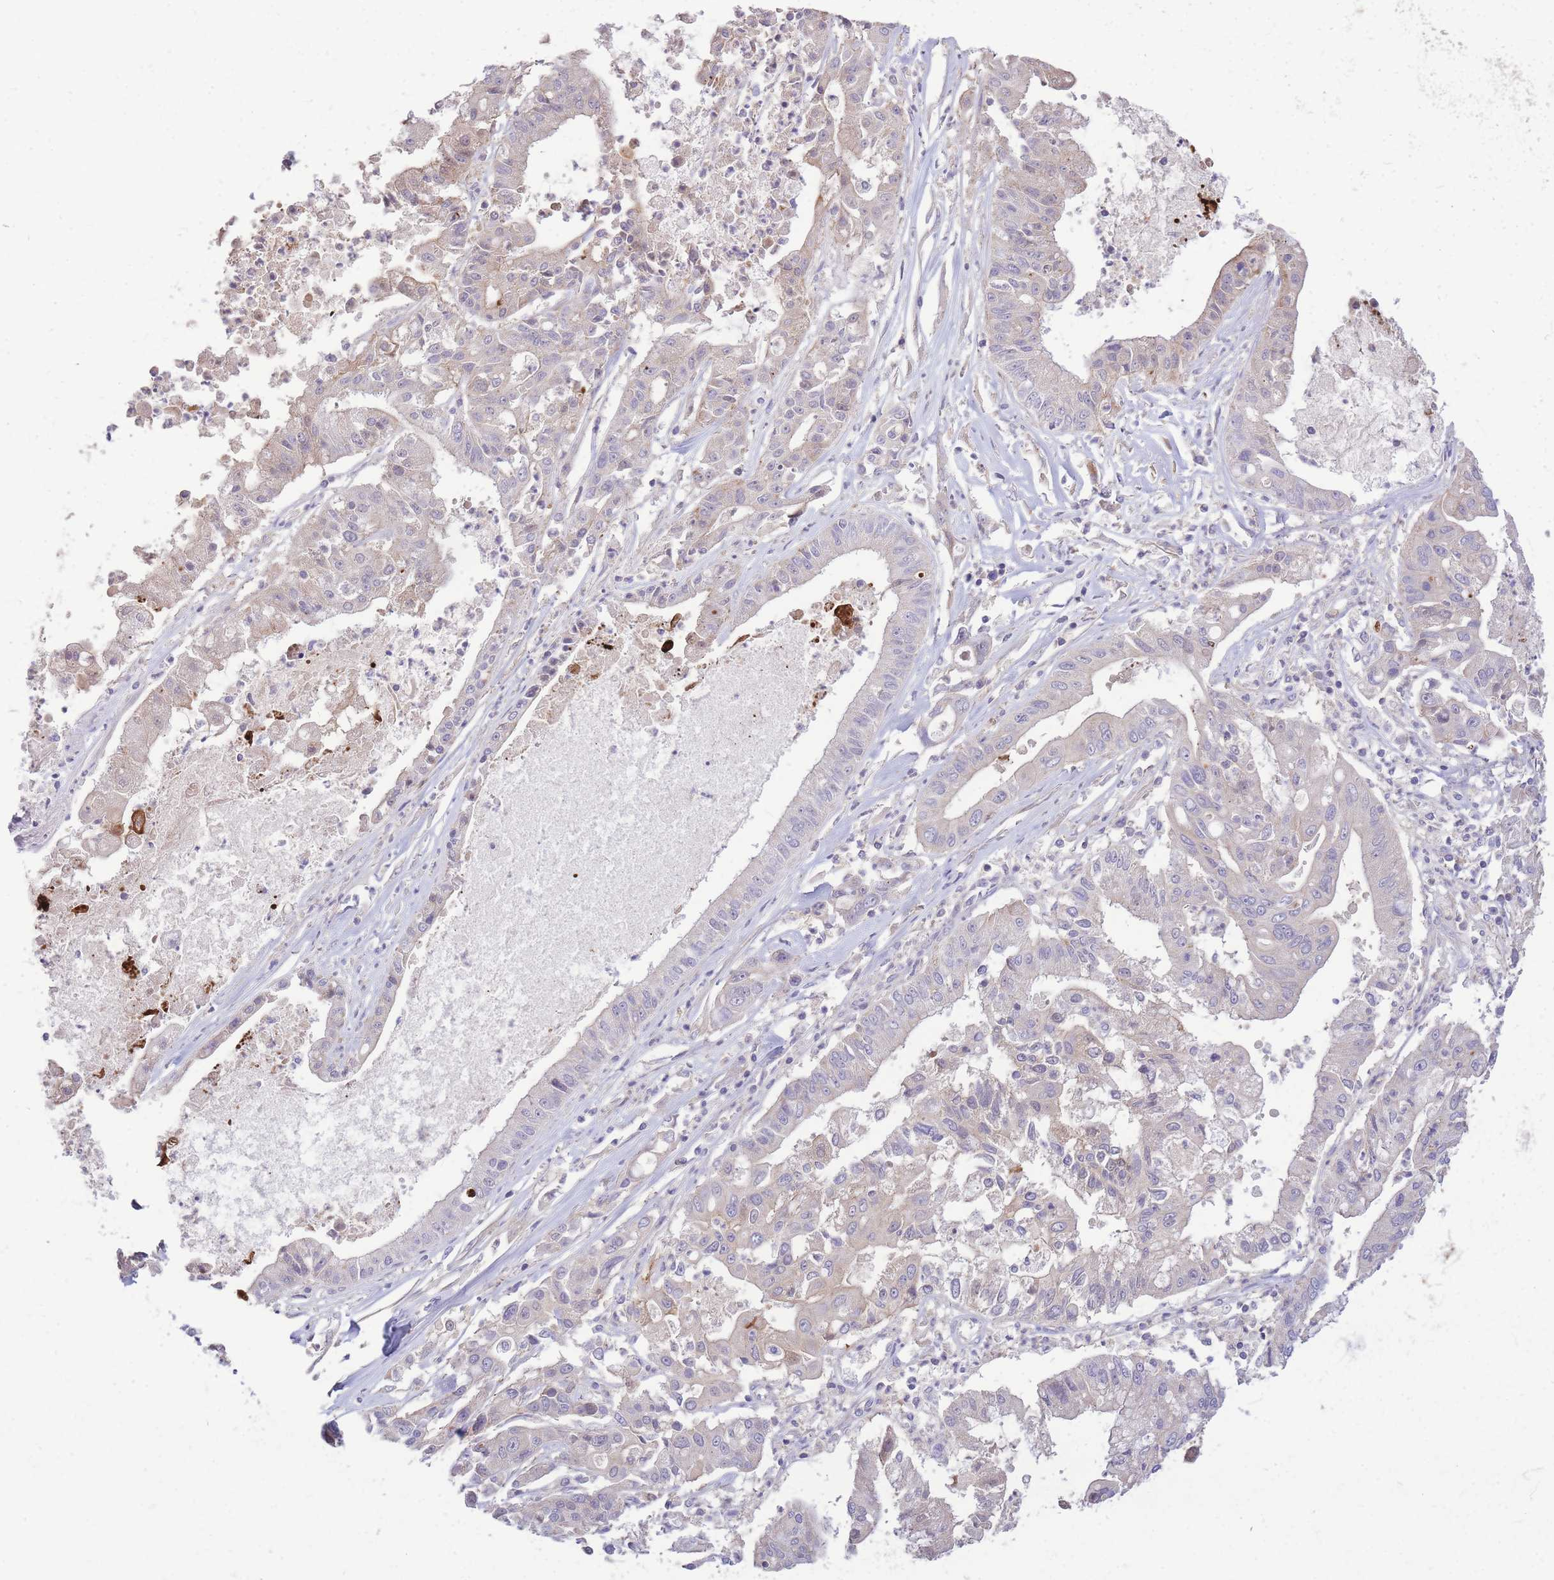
{"staining": {"intensity": "weak", "quantity": "<25%", "location": "cytoplasmic/membranous"}, "tissue": "ovarian cancer", "cell_type": "Tumor cells", "image_type": "cancer", "snomed": [{"axis": "morphology", "description": "Cystadenocarcinoma, mucinous, NOS"}, {"axis": "topography", "description": "Ovary"}], "caption": "The immunohistochemistry (IHC) photomicrograph has no significant staining in tumor cells of ovarian cancer (mucinous cystadenocarcinoma) tissue.", "gene": "OR5T1", "patient": {"sex": "female", "age": 70}}